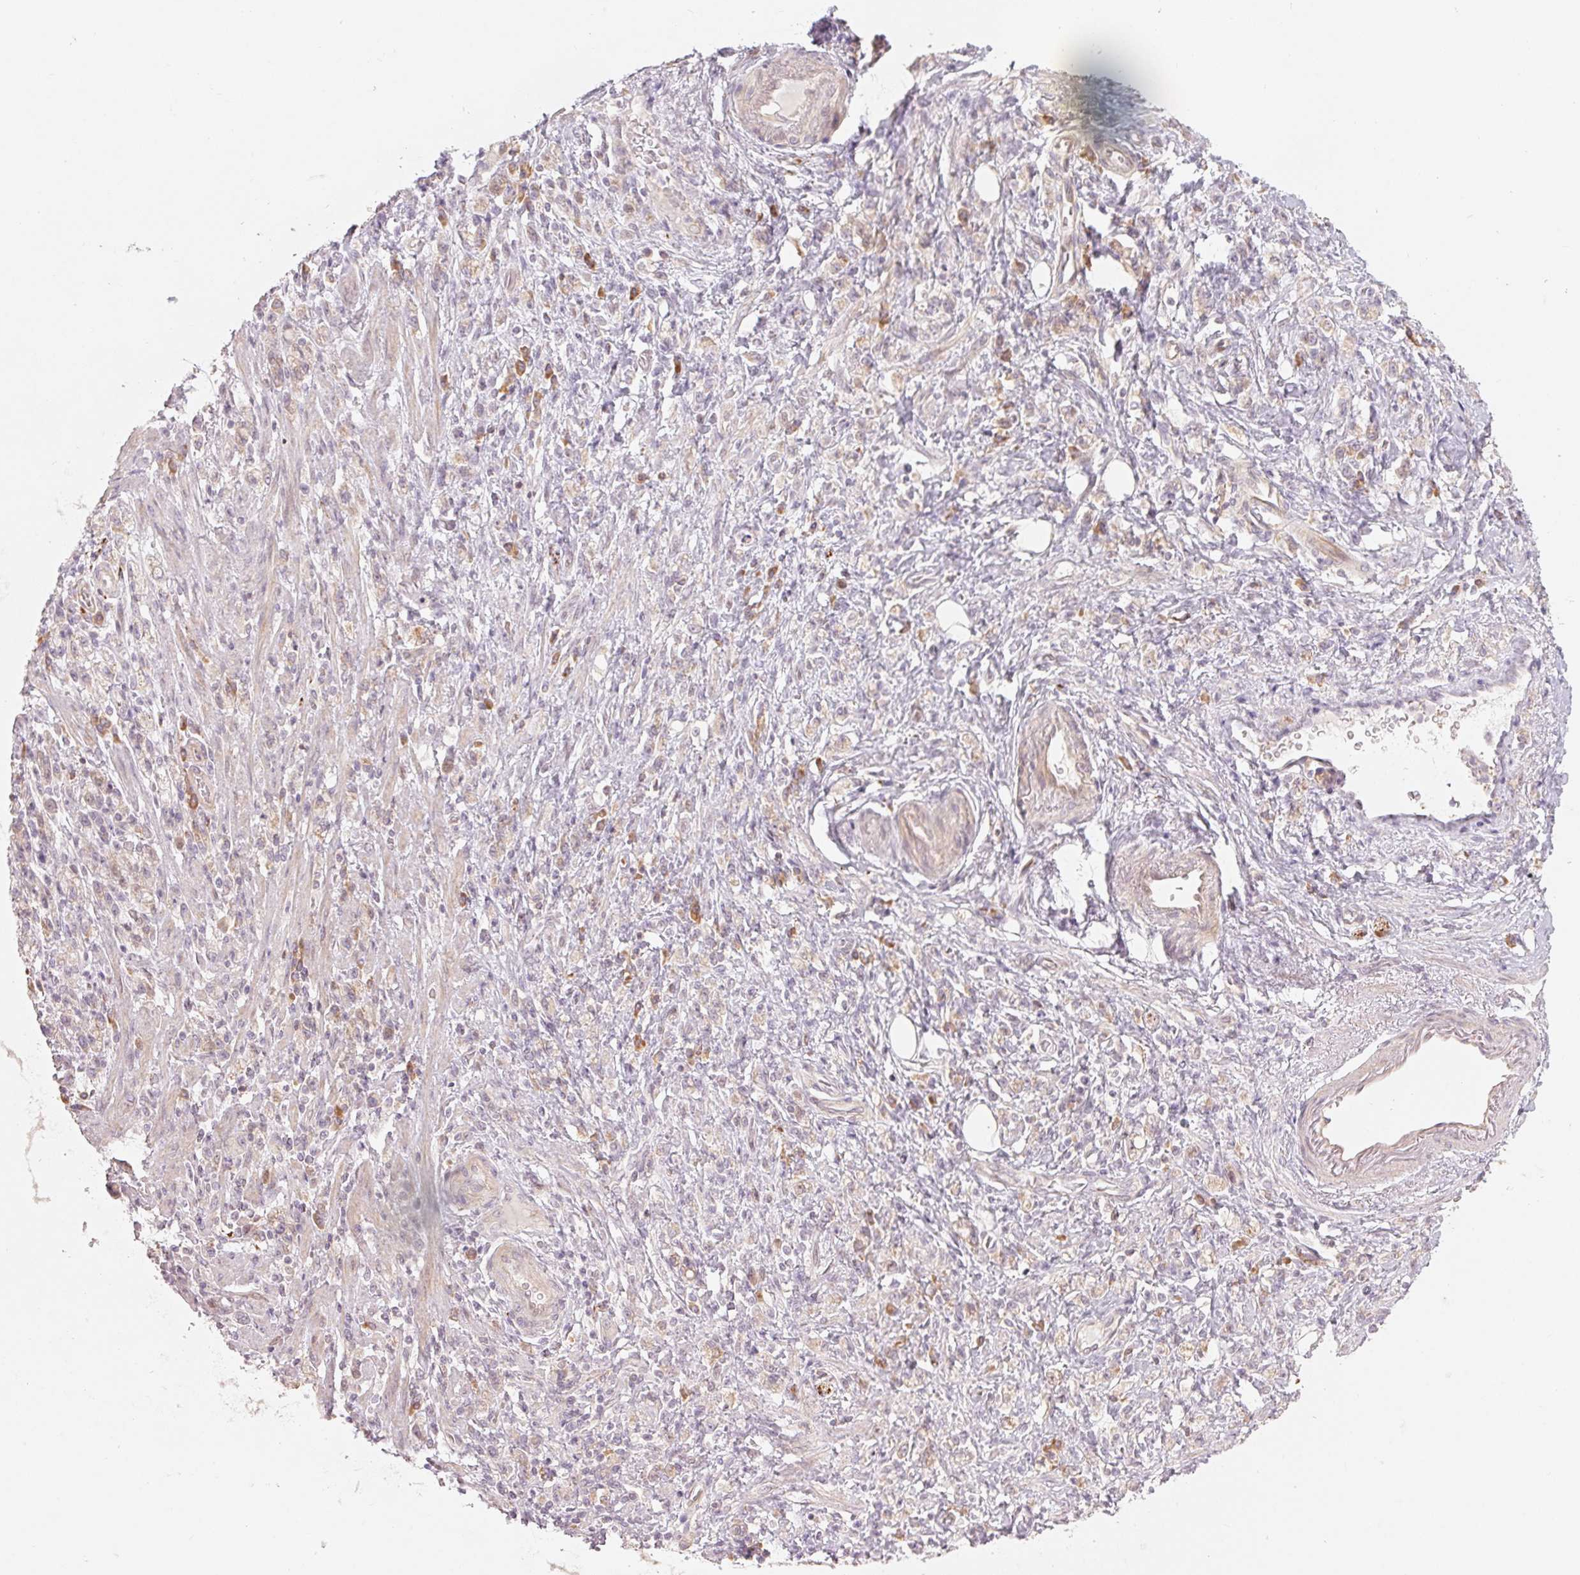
{"staining": {"intensity": "negative", "quantity": "none", "location": "none"}, "tissue": "stomach cancer", "cell_type": "Tumor cells", "image_type": "cancer", "snomed": [{"axis": "morphology", "description": "Adenocarcinoma, NOS"}, {"axis": "topography", "description": "Stomach"}], "caption": "Tumor cells are negative for brown protein staining in adenocarcinoma (stomach).", "gene": "DENND2C", "patient": {"sex": "male", "age": 77}}